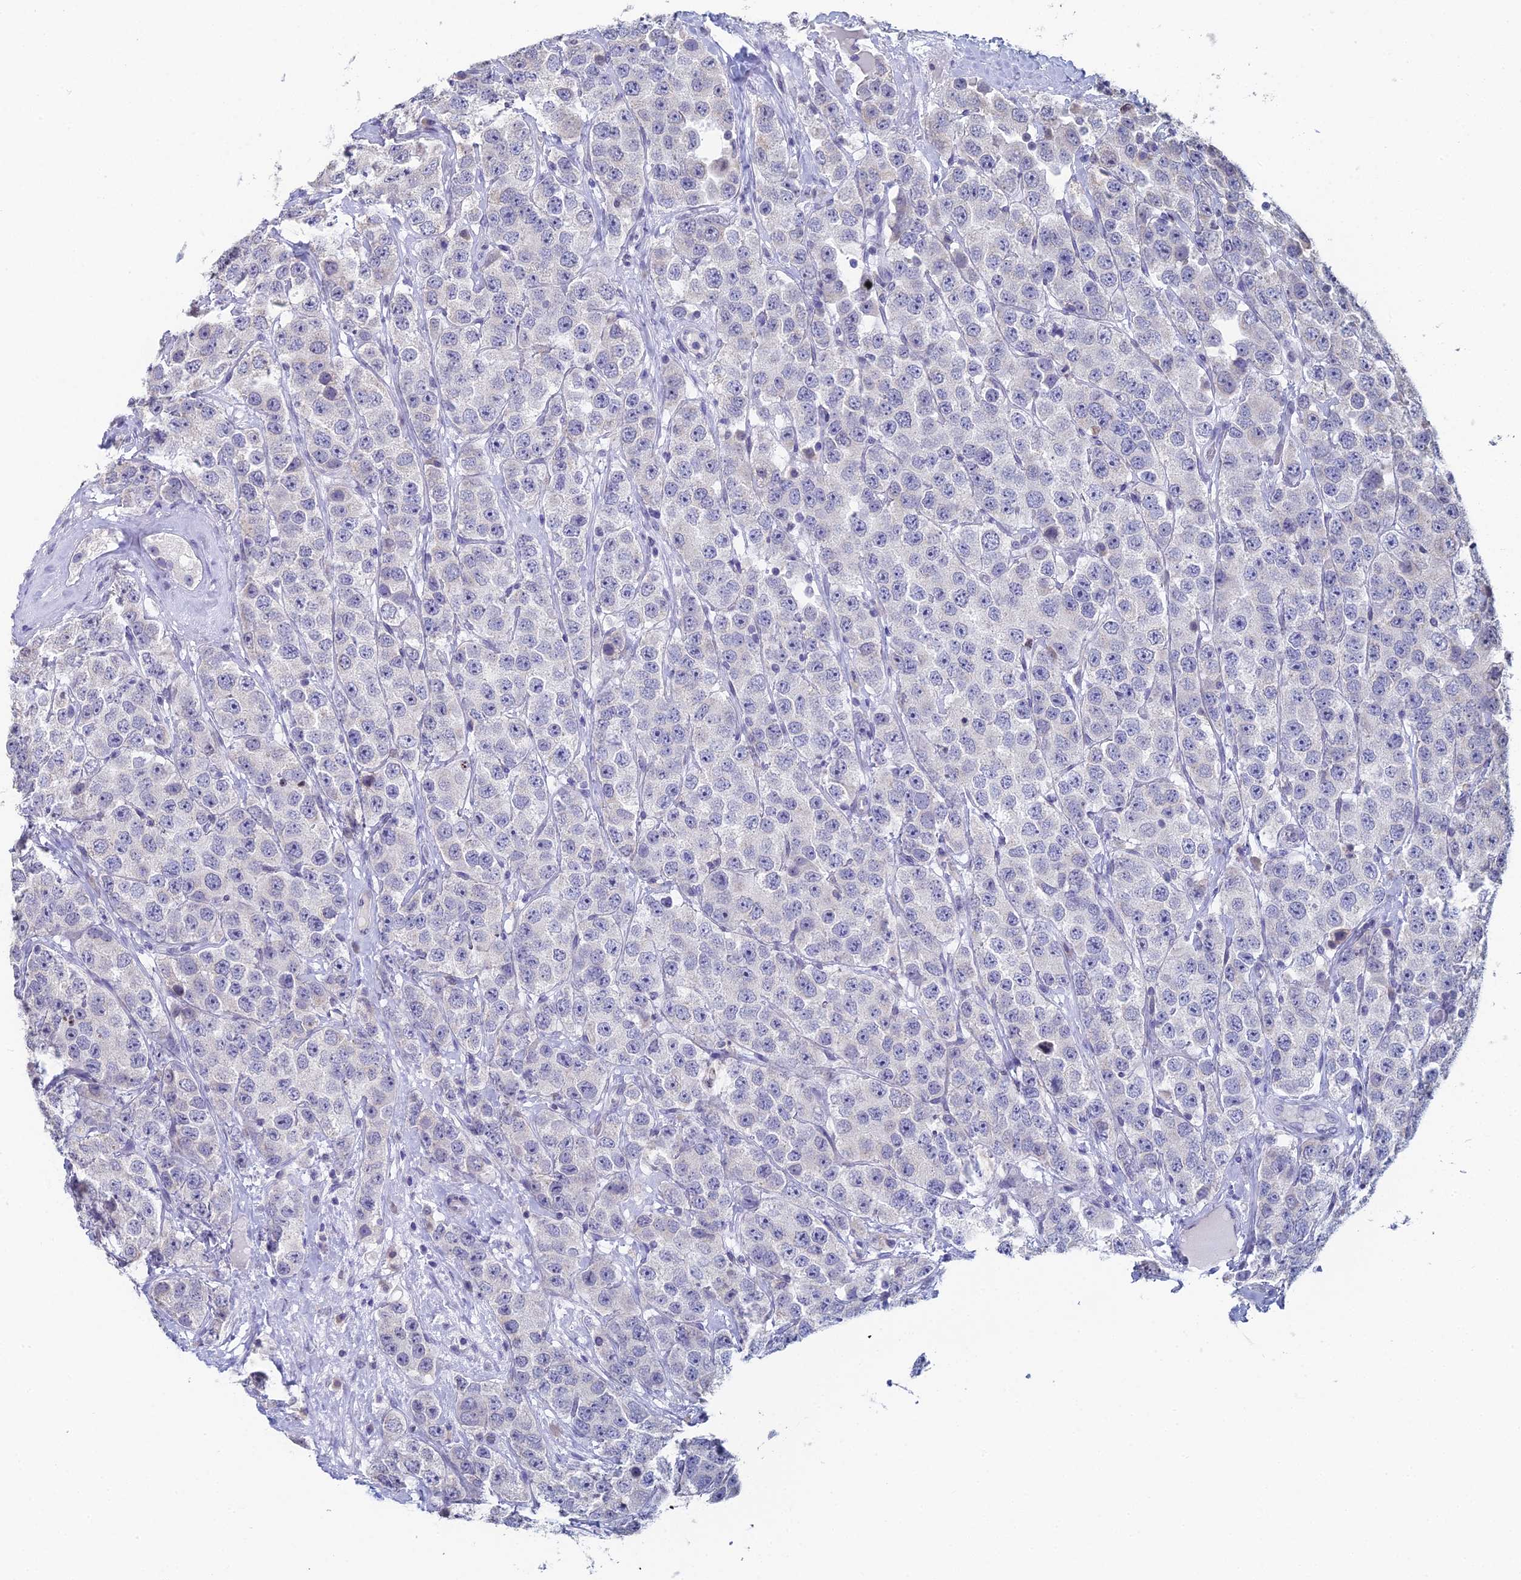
{"staining": {"intensity": "negative", "quantity": "none", "location": "none"}, "tissue": "testis cancer", "cell_type": "Tumor cells", "image_type": "cancer", "snomed": [{"axis": "morphology", "description": "Seminoma, NOS"}, {"axis": "topography", "description": "Testis"}], "caption": "IHC of human testis cancer (seminoma) reveals no staining in tumor cells. (Stains: DAB (3,3'-diaminobenzidine) IHC with hematoxylin counter stain, Microscopy: brightfield microscopy at high magnification).", "gene": "PRR22", "patient": {"sex": "male", "age": 28}}